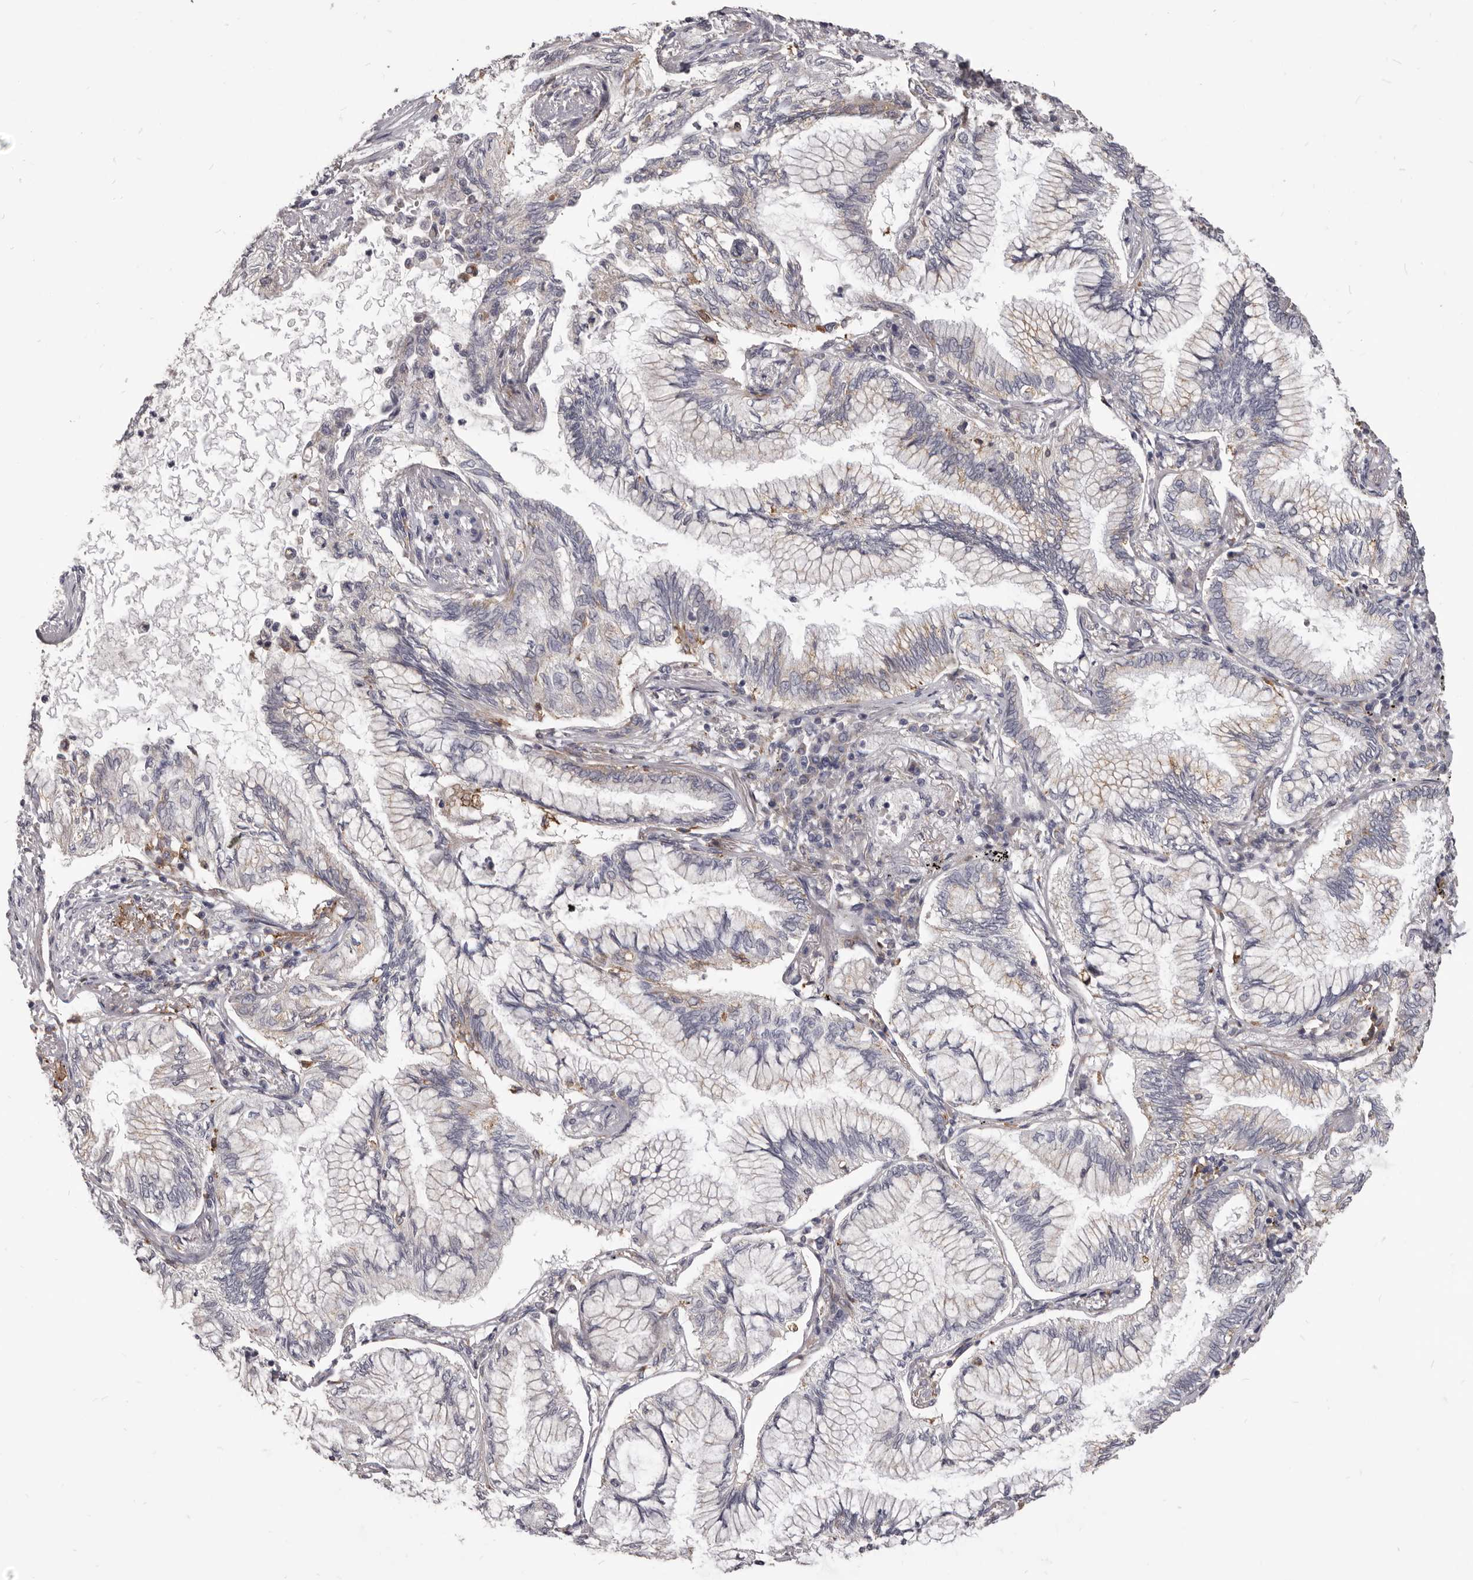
{"staining": {"intensity": "weak", "quantity": "<25%", "location": "cytoplasmic/membranous"}, "tissue": "bronchus", "cell_type": "Respiratory epithelial cells", "image_type": "normal", "snomed": [{"axis": "morphology", "description": "Normal tissue, NOS"}, {"axis": "morphology", "description": "Adenocarcinoma, NOS"}, {"axis": "topography", "description": "Bronchus"}, {"axis": "topography", "description": "Lung"}], "caption": "IHC micrograph of normal bronchus: human bronchus stained with DAB exhibits no significant protein staining in respiratory epithelial cells.", "gene": "PI4K2A", "patient": {"sex": "female", "age": 70}}